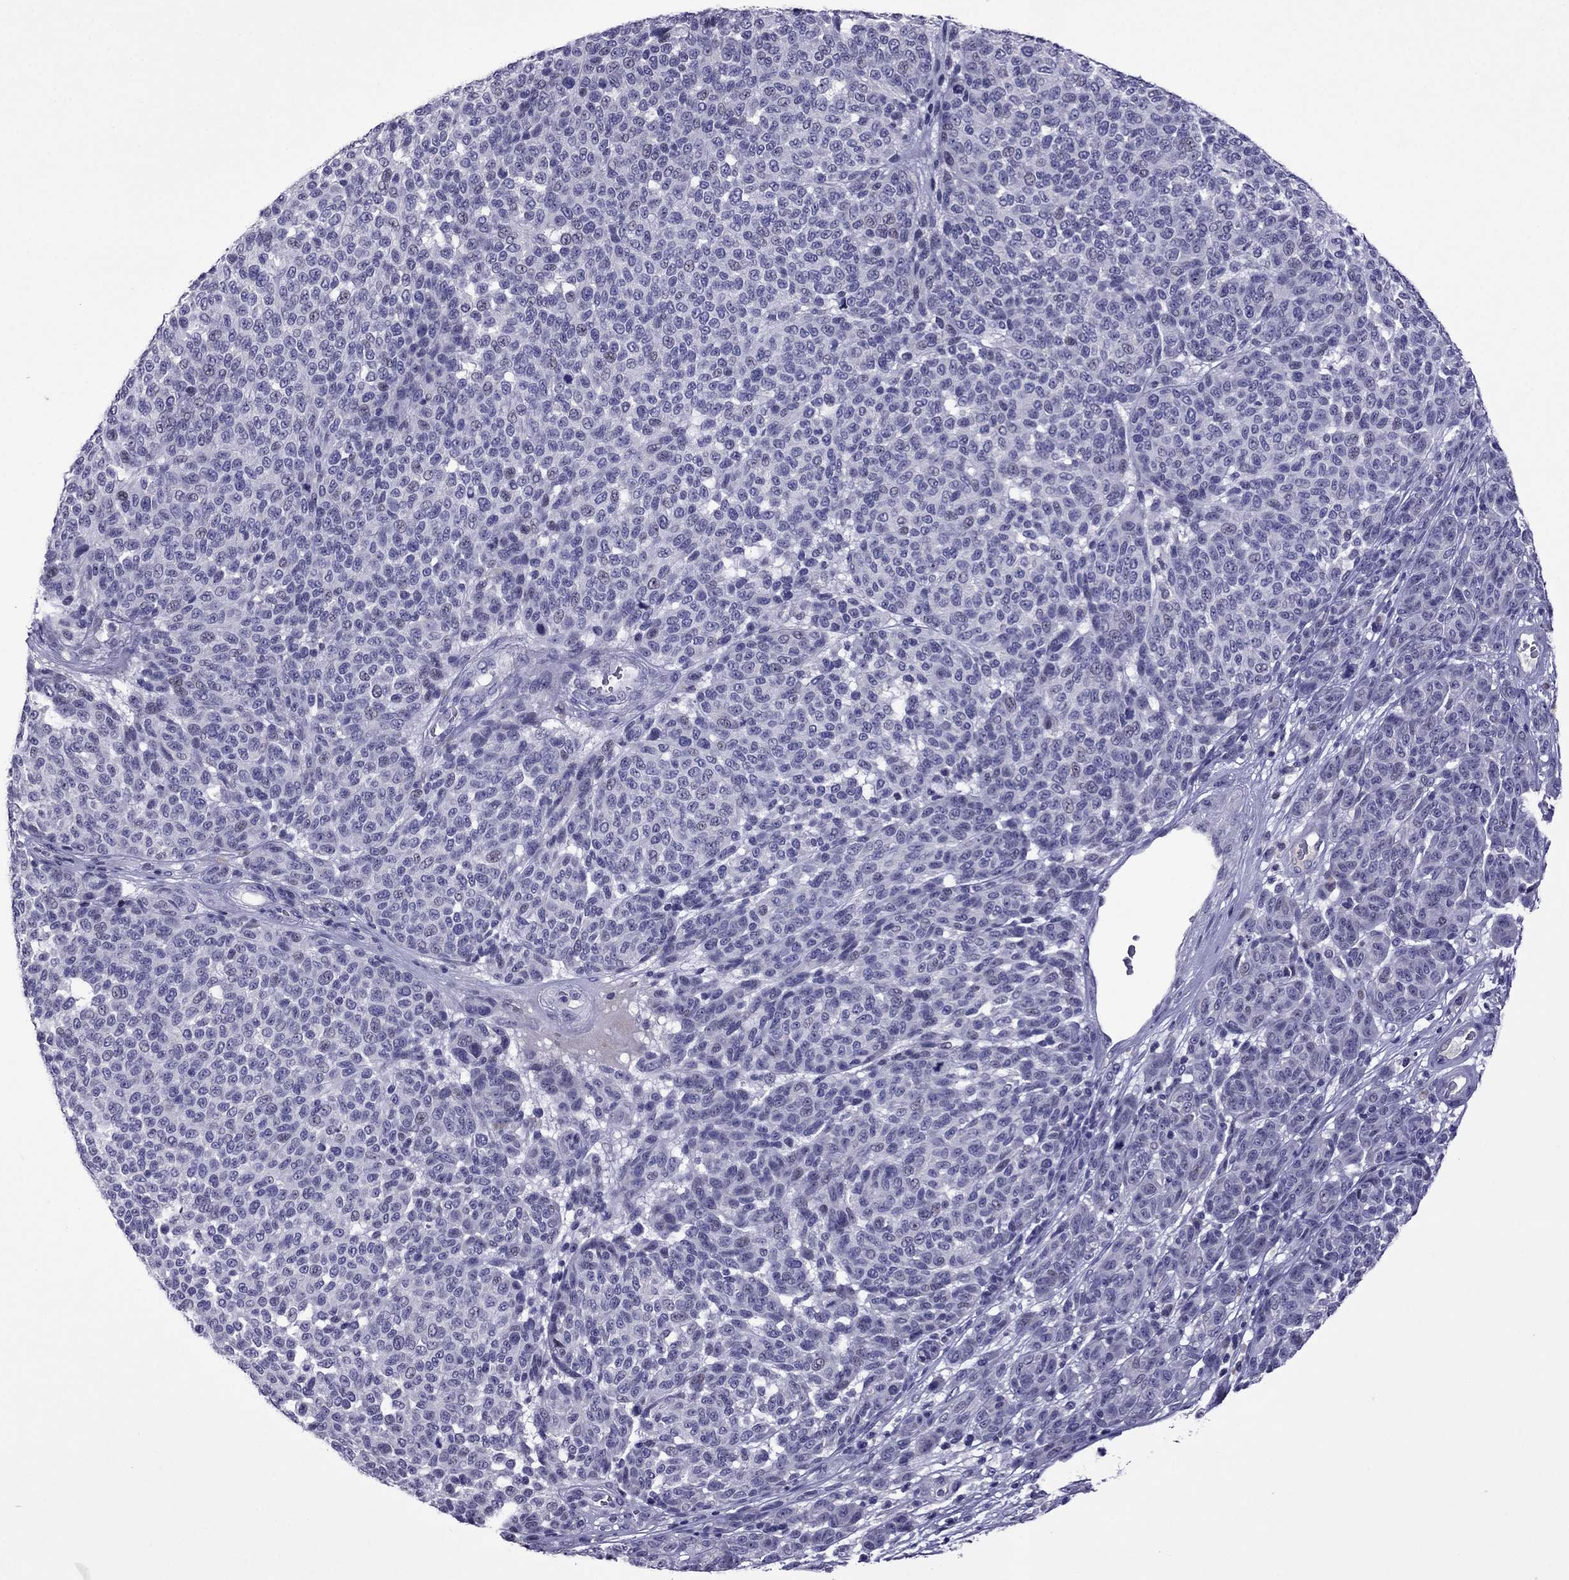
{"staining": {"intensity": "negative", "quantity": "none", "location": "none"}, "tissue": "melanoma", "cell_type": "Tumor cells", "image_type": "cancer", "snomed": [{"axis": "morphology", "description": "Malignant melanoma, NOS"}, {"axis": "topography", "description": "Skin"}], "caption": "The photomicrograph reveals no staining of tumor cells in malignant melanoma.", "gene": "SPTBN4", "patient": {"sex": "male", "age": 59}}